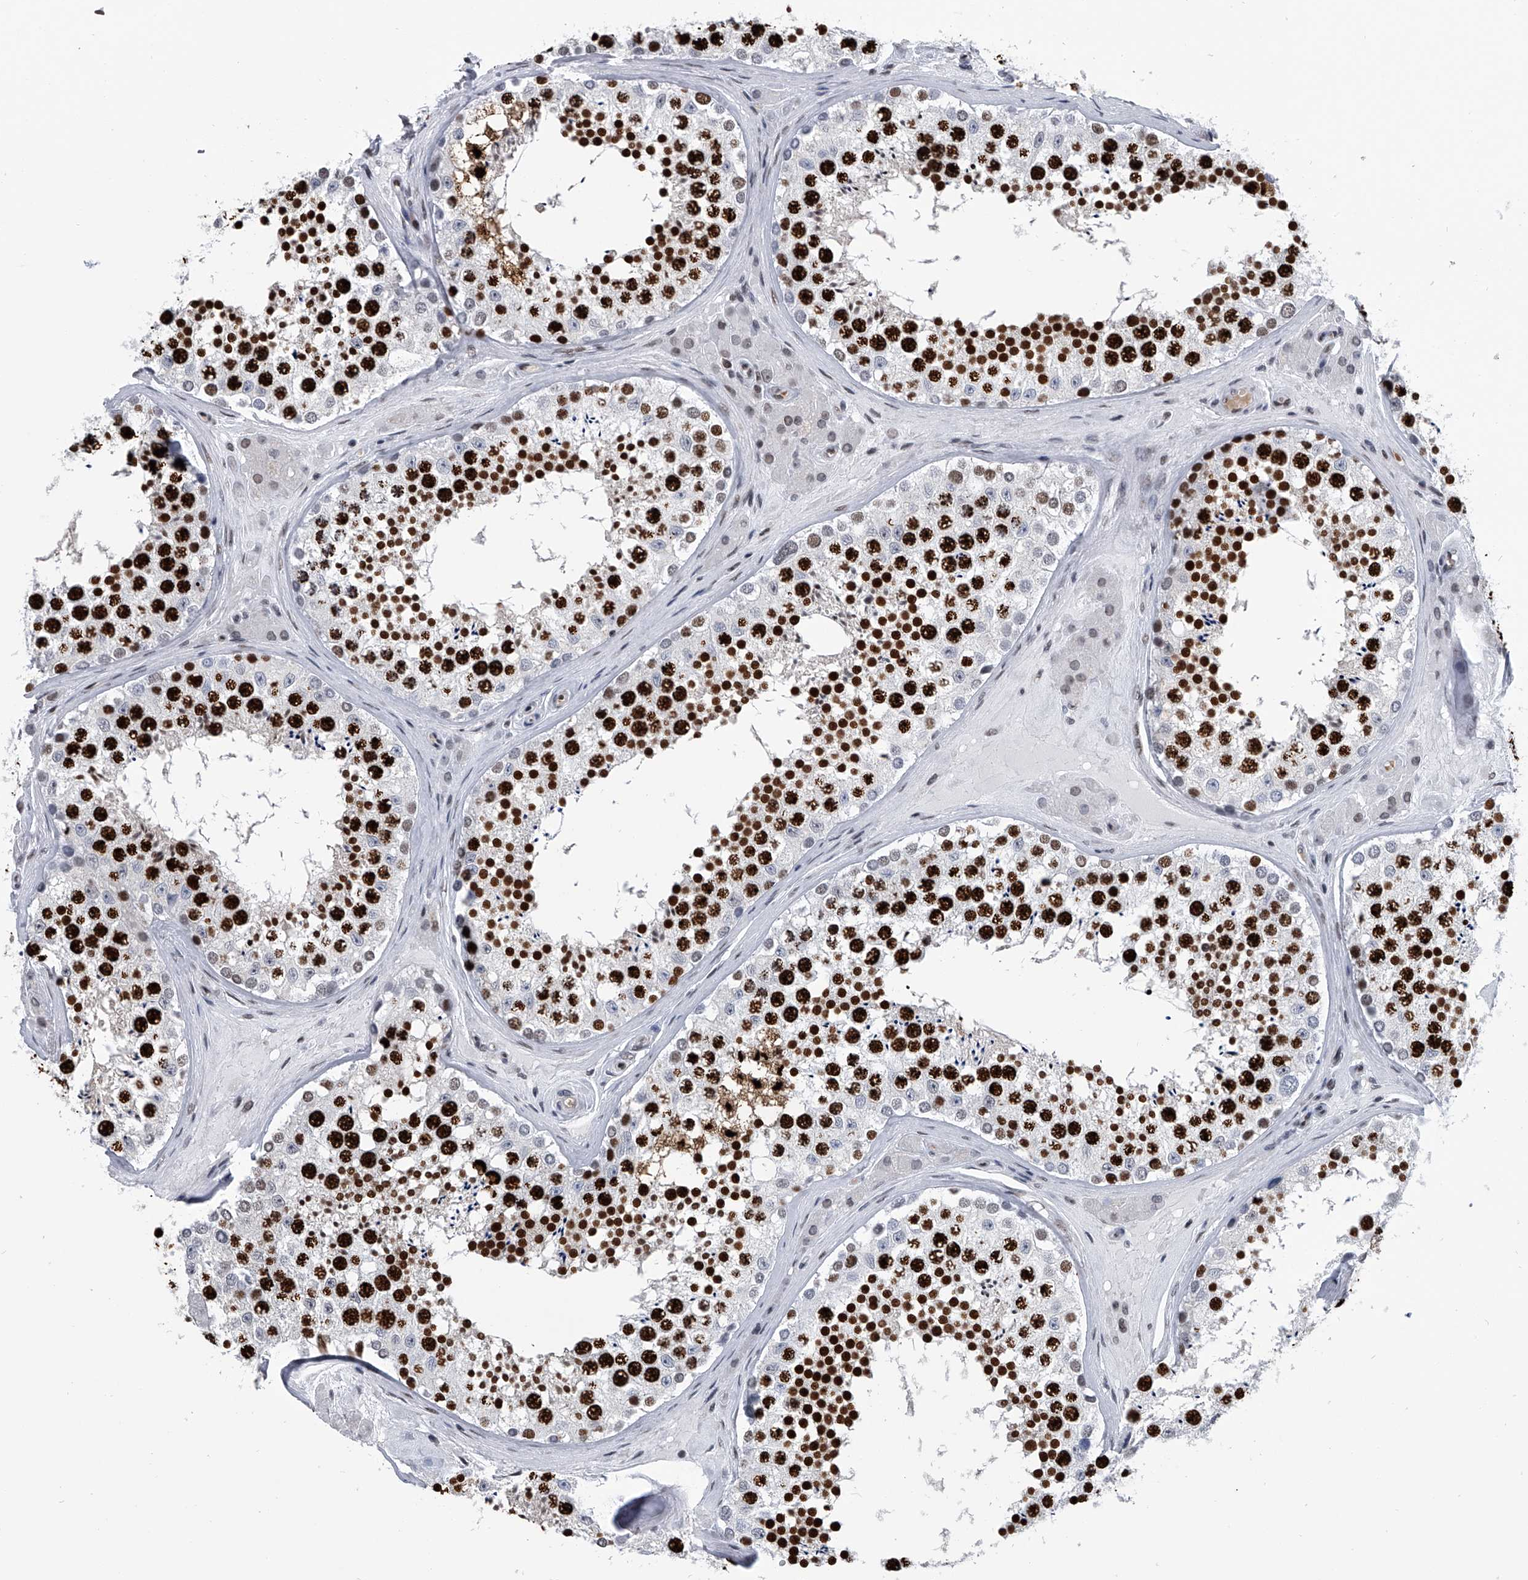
{"staining": {"intensity": "strong", "quantity": ">75%", "location": "nuclear"}, "tissue": "testis", "cell_type": "Cells in seminiferous ducts", "image_type": "normal", "snomed": [{"axis": "morphology", "description": "Normal tissue, NOS"}, {"axis": "topography", "description": "Testis"}], "caption": "Protein expression analysis of benign testis reveals strong nuclear staining in about >75% of cells in seminiferous ducts.", "gene": "SIM2", "patient": {"sex": "male", "age": 46}}